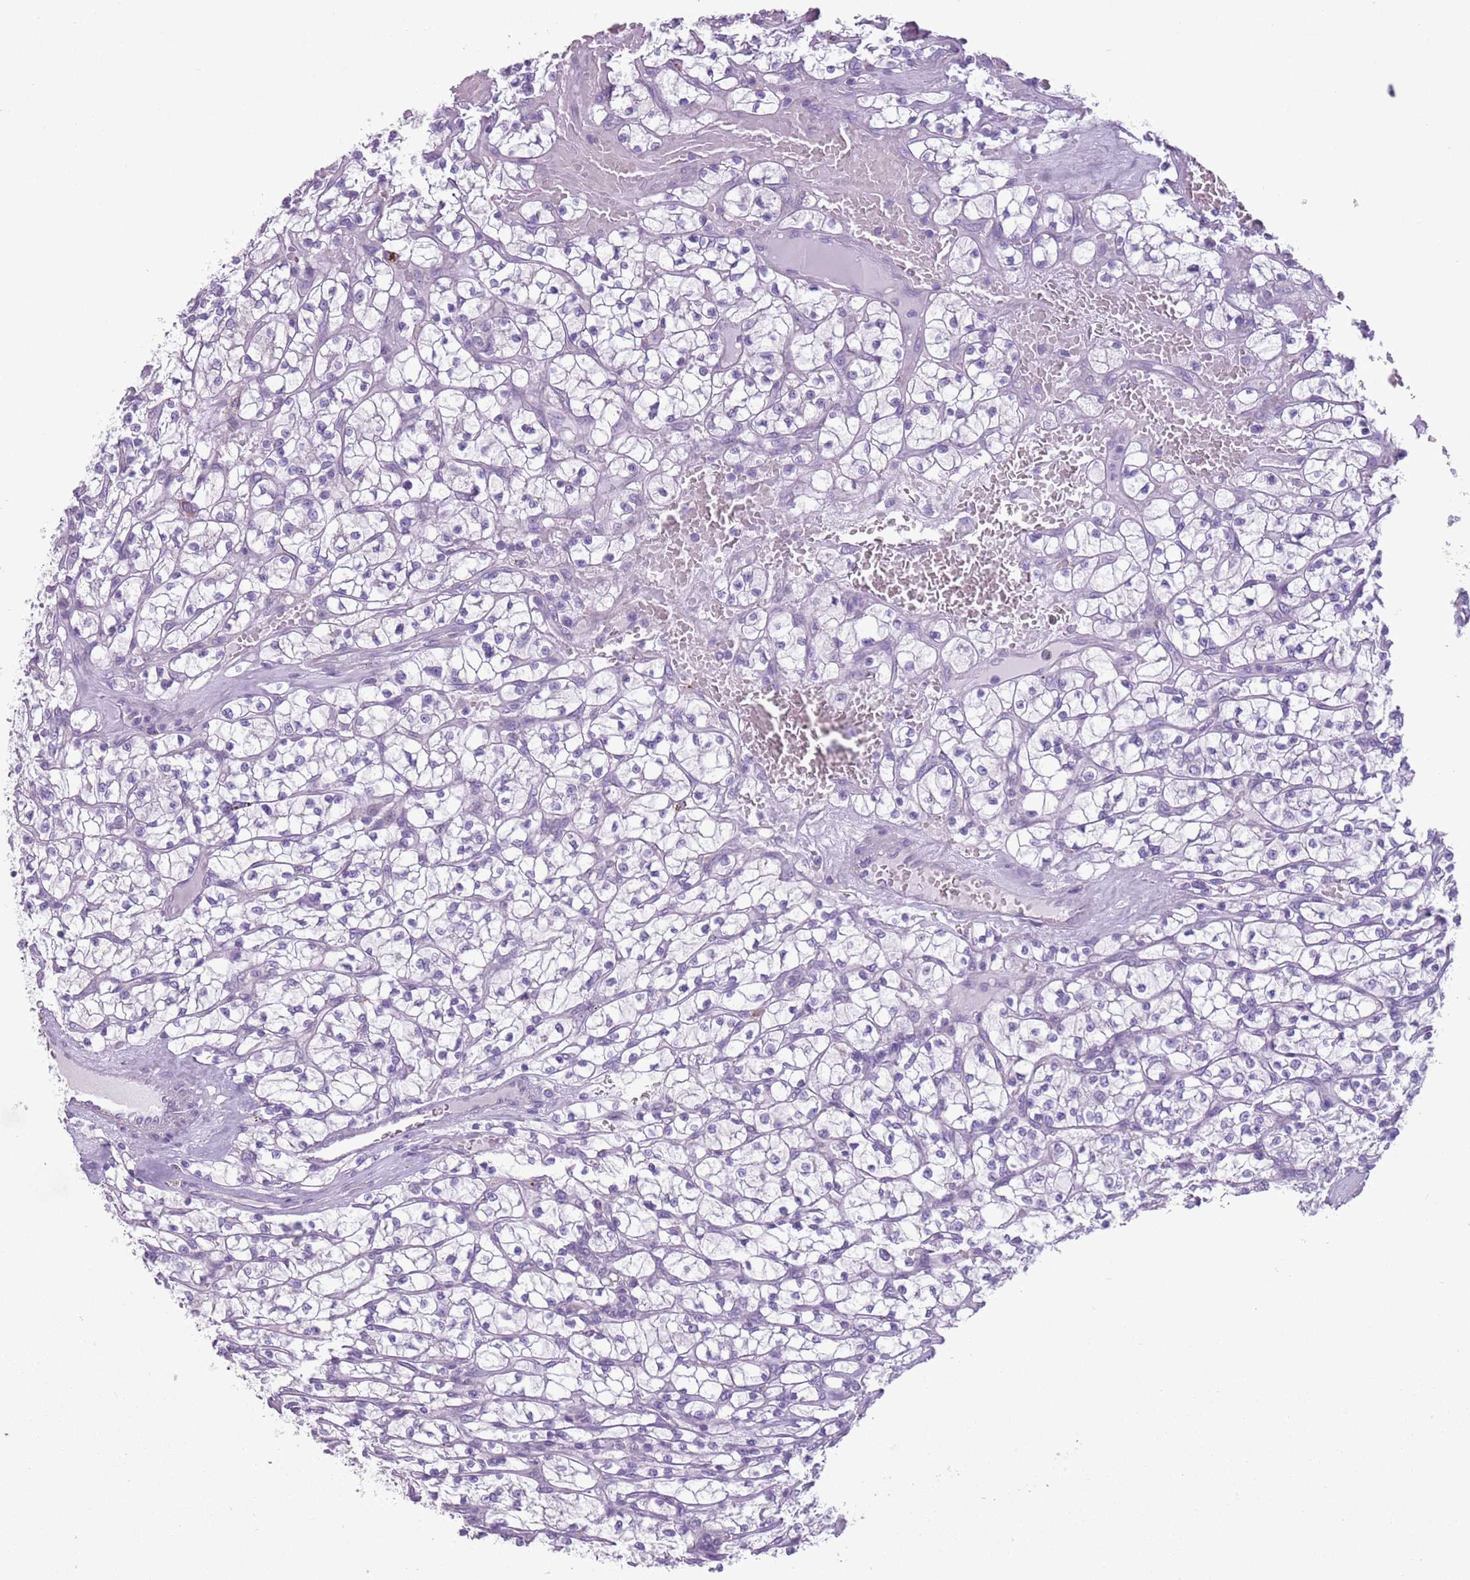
{"staining": {"intensity": "negative", "quantity": "none", "location": "none"}, "tissue": "renal cancer", "cell_type": "Tumor cells", "image_type": "cancer", "snomed": [{"axis": "morphology", "description": "Adenocarcinoma, NOS"}, {"axis": "topography", "description": "Kidney"}], "caption": "IHC of human renal cancer reveals no positivity in tumor cells.", "gene": "HYOU1", "patient": {"sex": "female", "age": 64}}